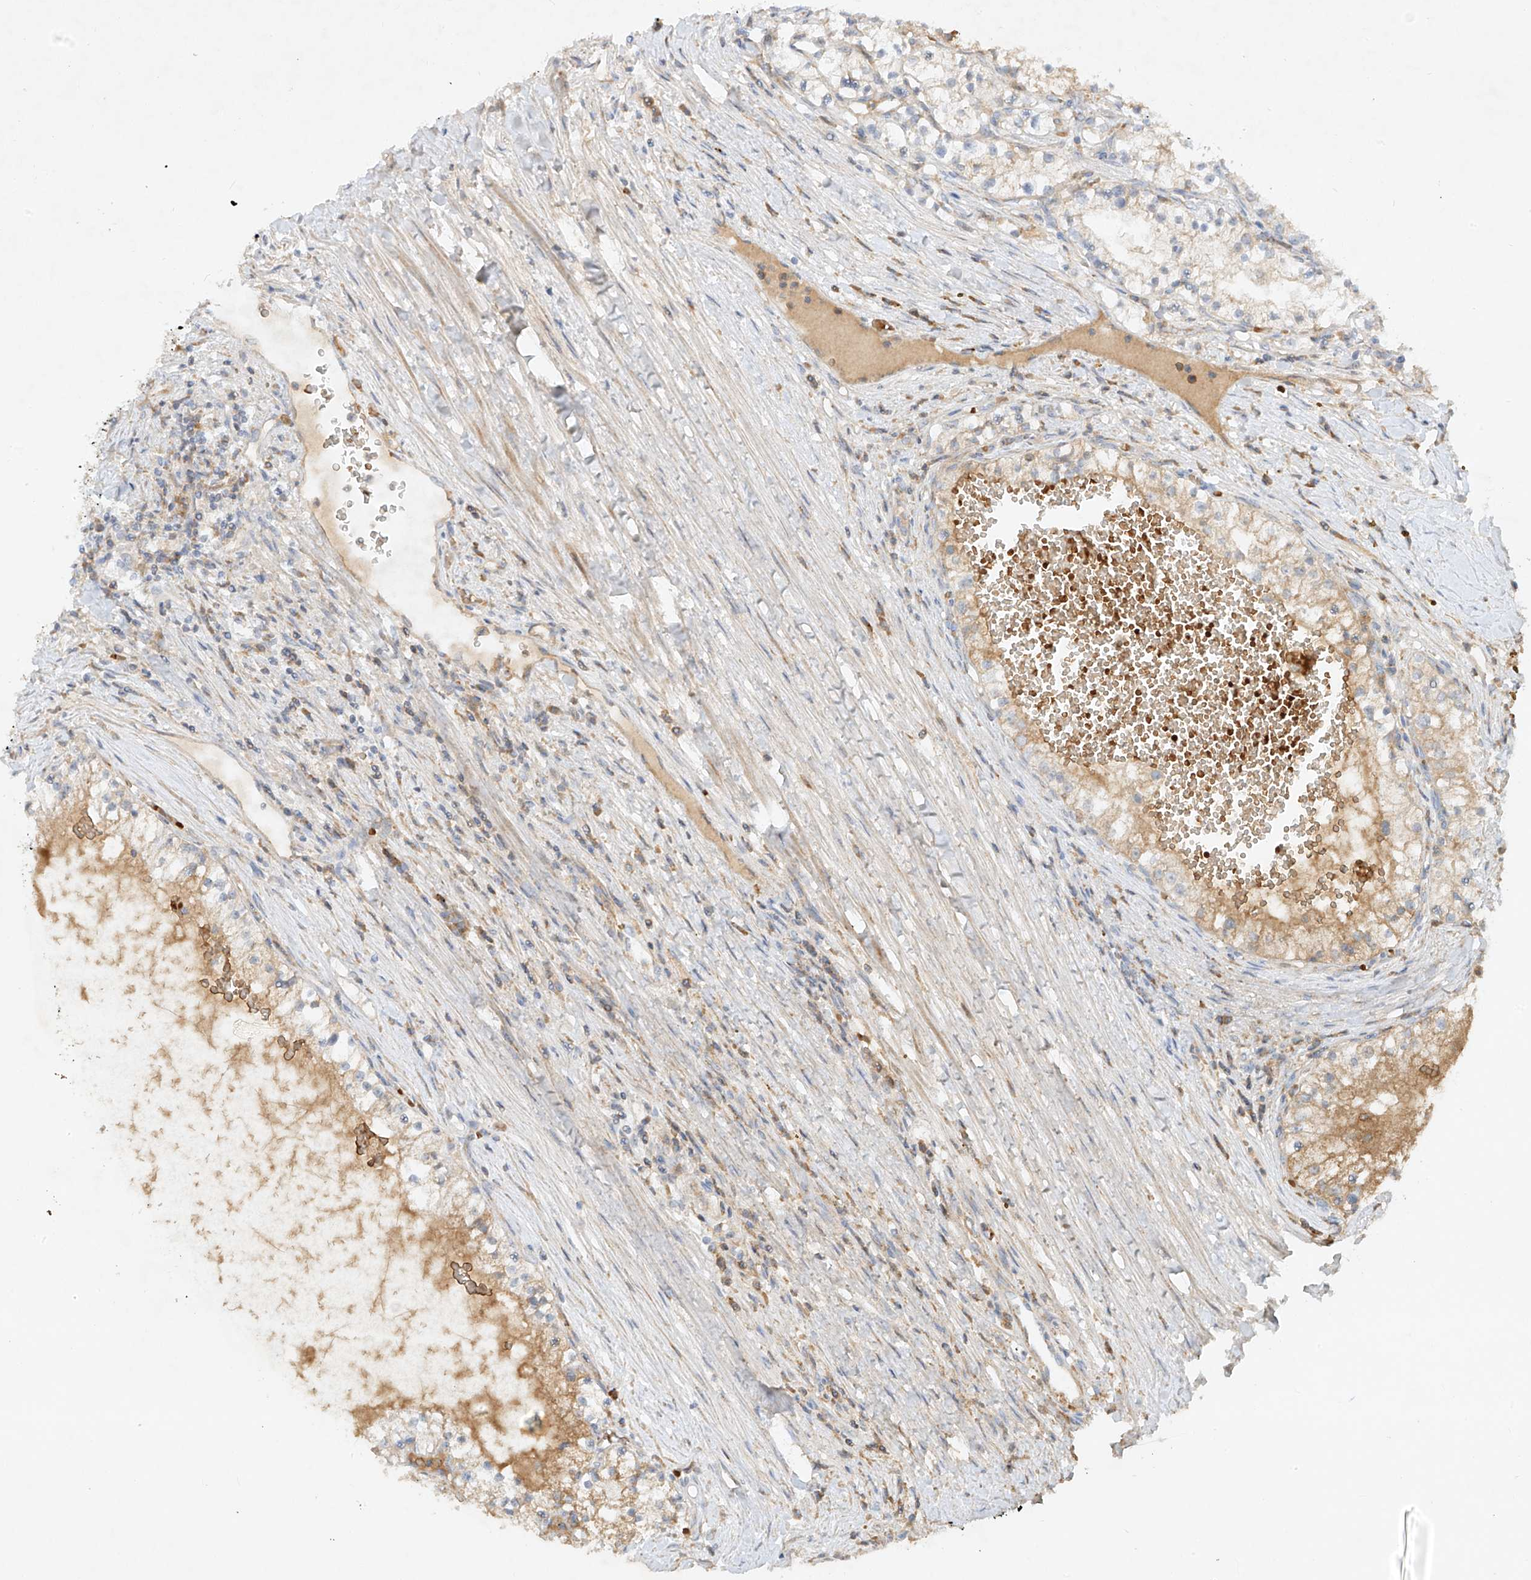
{"staining": {"intensity": "weak", "quantity": "25%-75%", "location": "cytoplasmic/membranous"}, "tissue": "renal cancer", "cell_type": "Tumor cells", "image_type": "cancer", "snomed": [{"axis": "morphology", "description": "Normal tissue, NOS"}, {"axis": "morphology", "description": "Adenocarcinoma, NOS"}, {"axis": "topography", "description": "Kidney"}], "caption": "Protein staining reveals weak cytoplasmic/membranous positivity in about 25%-75% of tumor cells in adenocarcinoma (renal).", "gene": "KPNA7", "patient": {"sex": "male", "age": 68}}